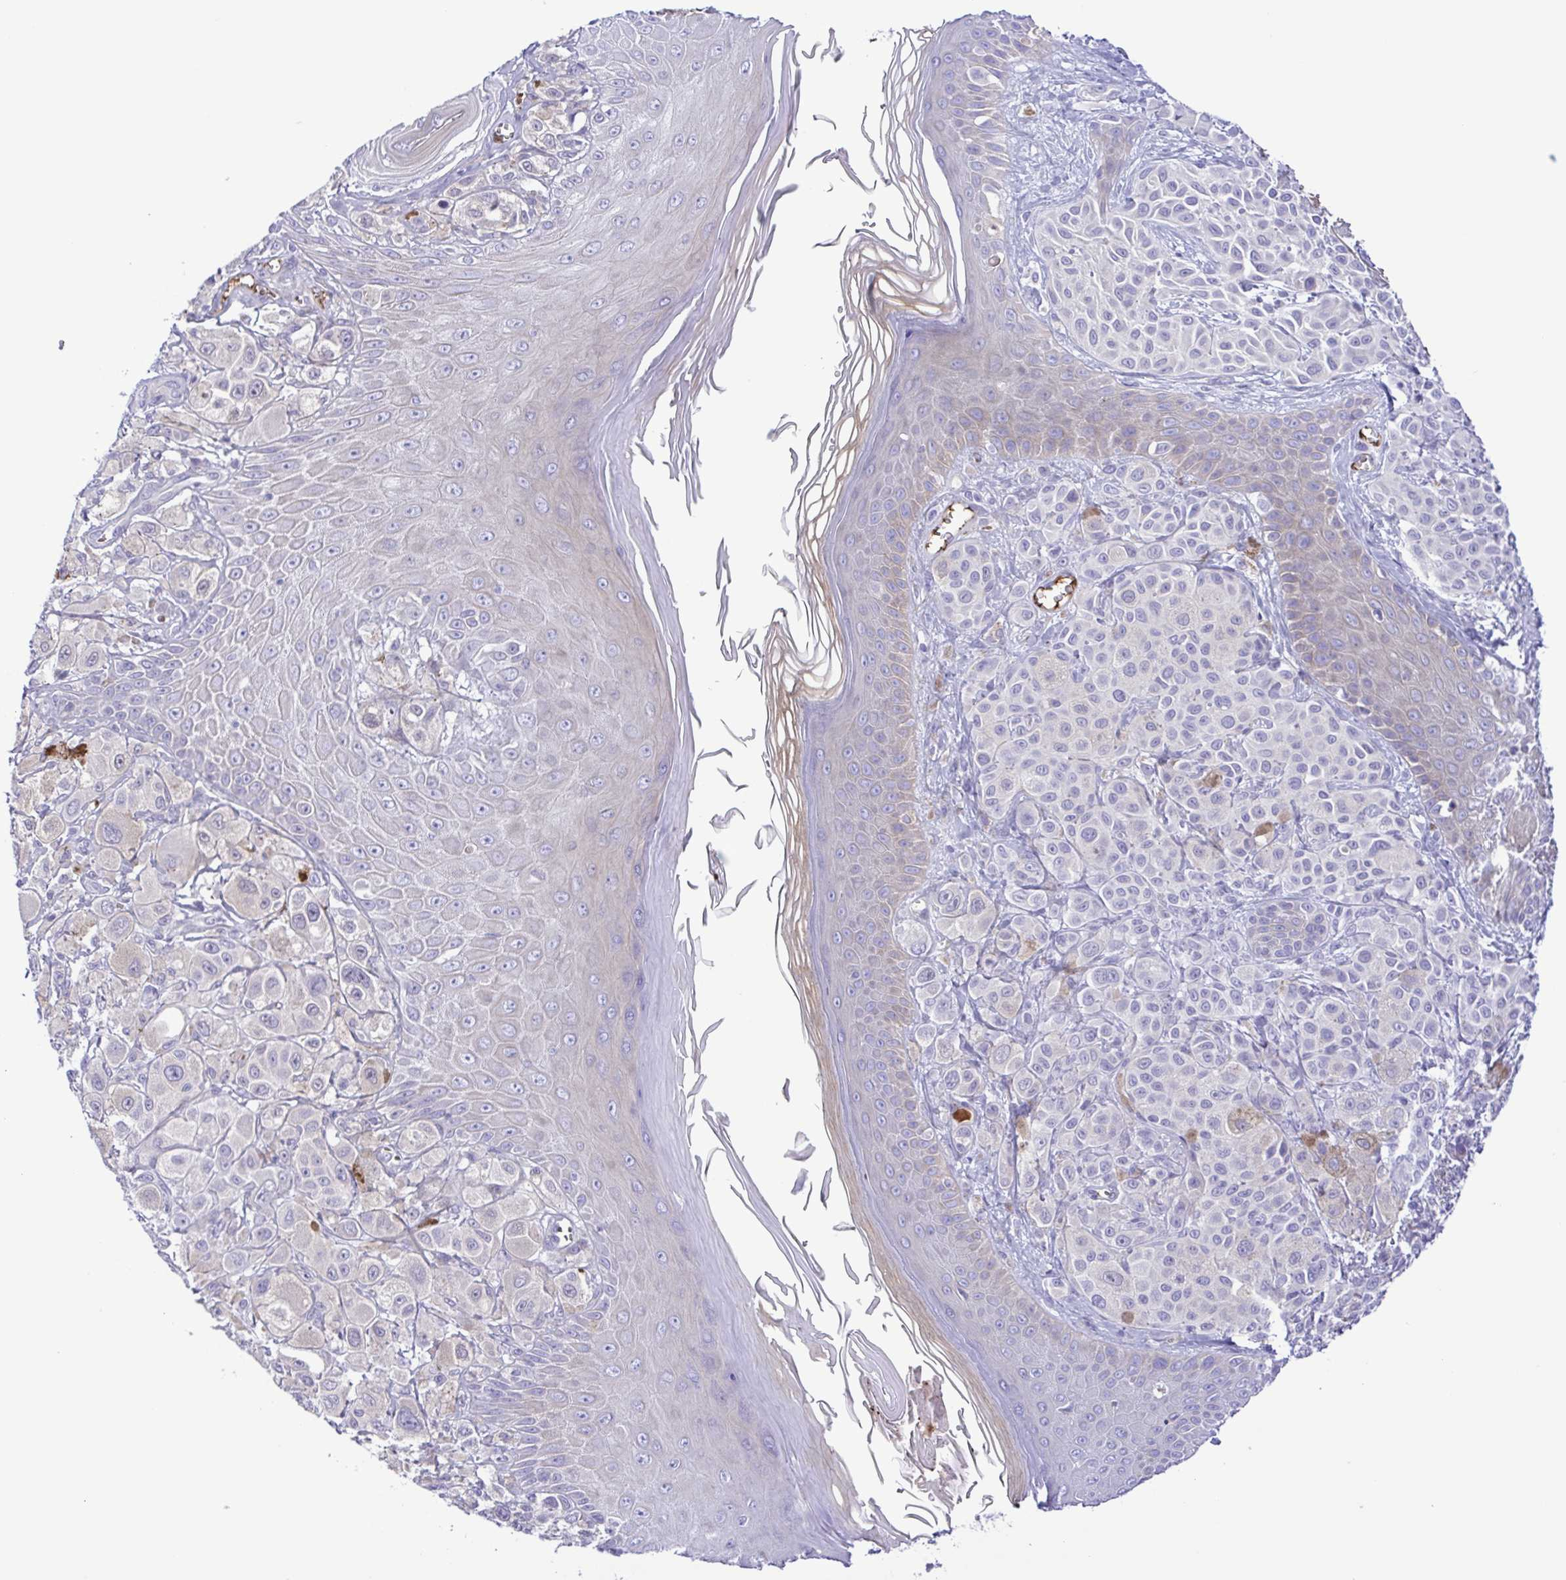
{"staining": {"intensity": "negative", "quantity": "none", "location": "none"}, "tissue": "melanoma", "cell_type": "Tumor cells", "image_type": "cancer", "snomed": [{"axis": "morphology", "description": "Malignant melanoma, NOS"}, {"axis": "topography", "description": "Skin"}], "caption": "The image exhibits no significant positivity in tumor cells of malignant melanoma. Brightfield microscopy of immunohistochemistry (IHC) stained with DAB (3,3'-diaminobenzidine) (brown) and hematoxylin (blue), captured at high magnification.", "gene": "GABBR2", "patient": {"sex": "male", "age": 67}}